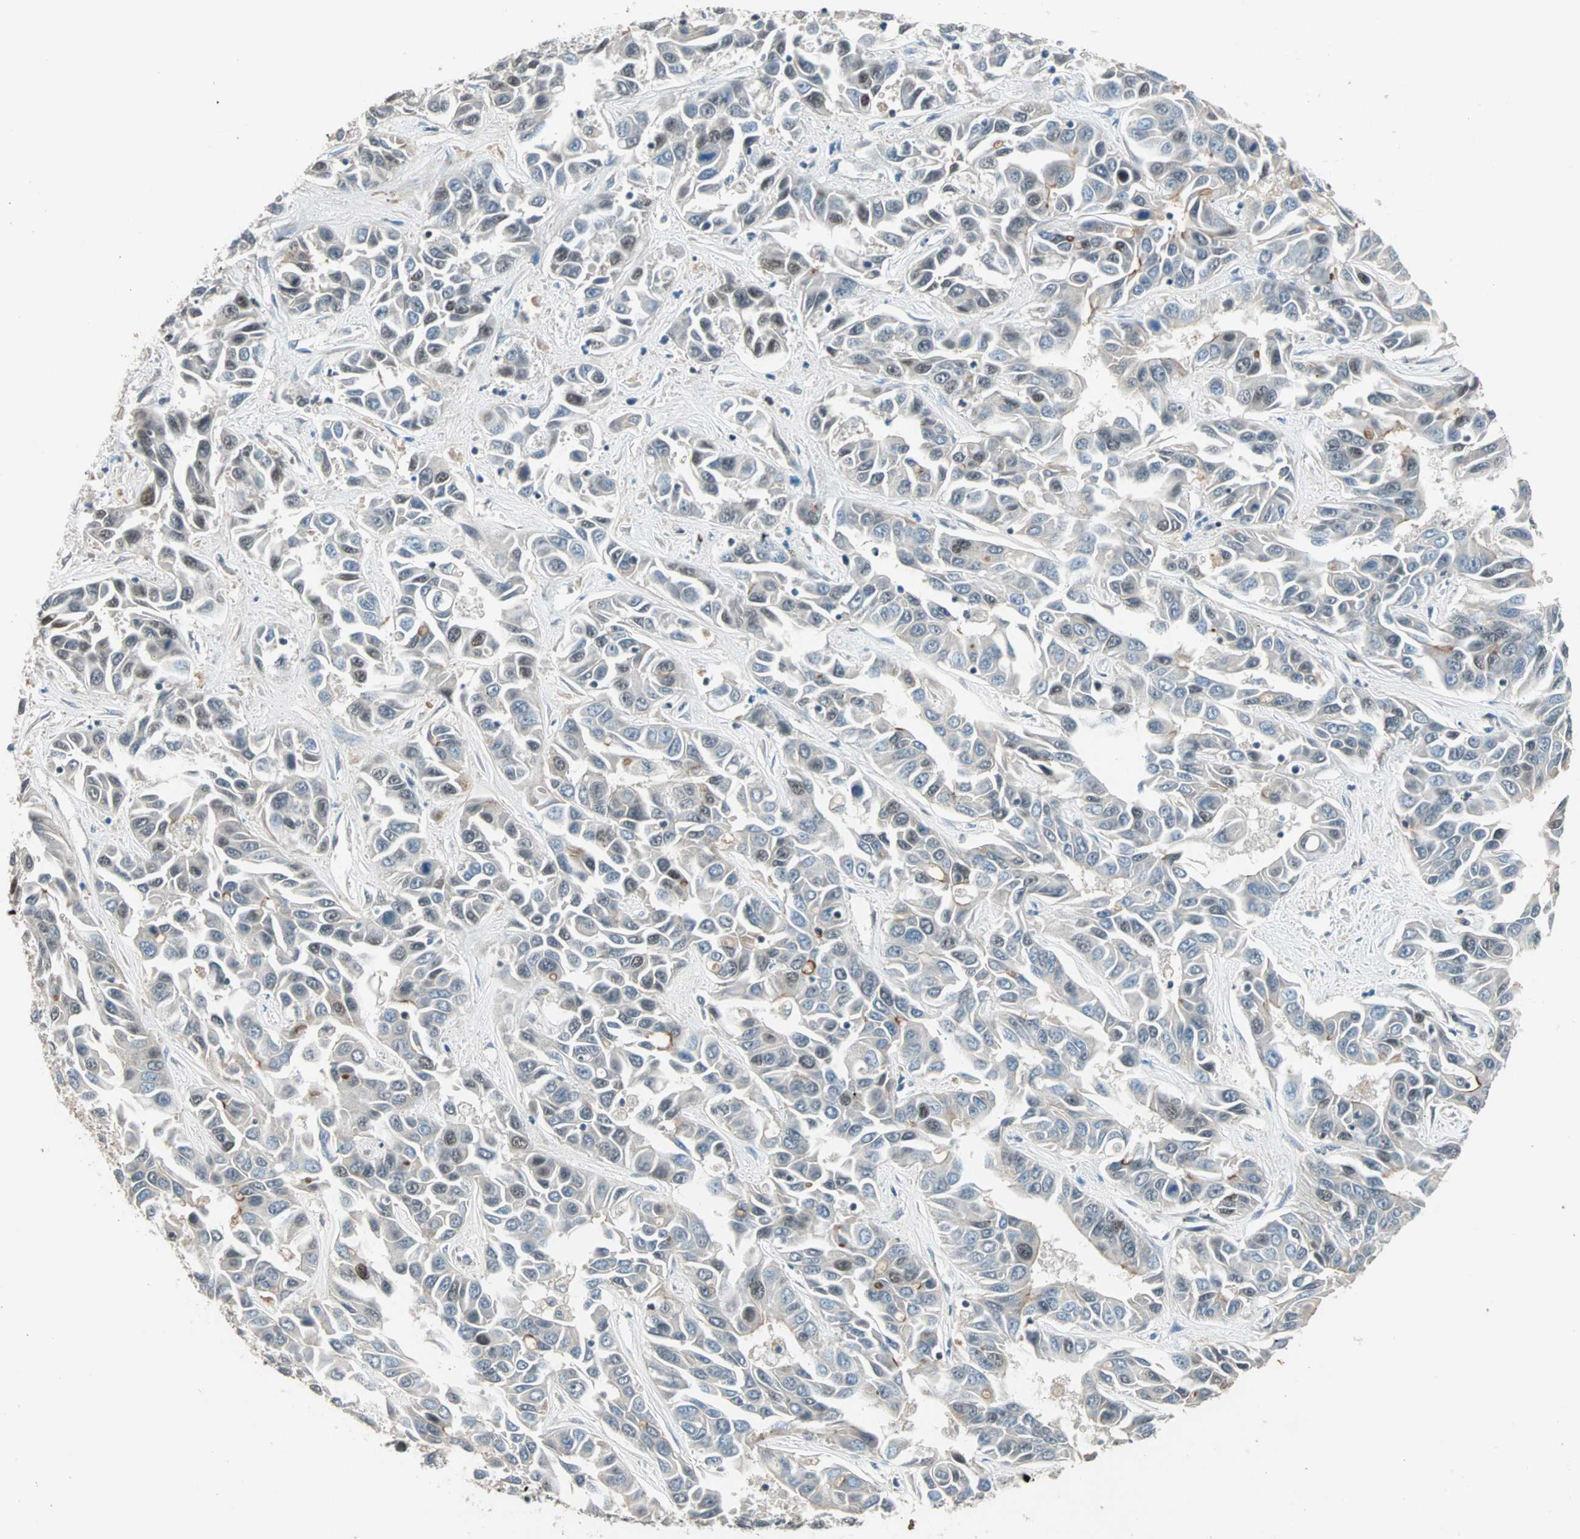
{"staining": {"intensity": "moderate", "quantity": "<25%", "location": "cytoplasmic/membranous,nuclear"}, "tissue": "liver cancer", "cell_type": "Tumor cells", "image_type": "cancer", "snomed": [{"axis": "morphology", "description": "Cholangiocarcinoma"}, {"axis": "topography", "description": "Liver"}], "caption": "Immunohistochemical staining of human liver cholangiocarcinoma shows low levels of moderate cytoplasmic/membranous and nuclear expression in about <25% of tumor cells. The staining was performed using DAB, with brown indicating positive protein expression. Nuclei are stained blue with hematoxylin.", "gene": "MDC1", "patient": {"sex": "female", "age": 52}}